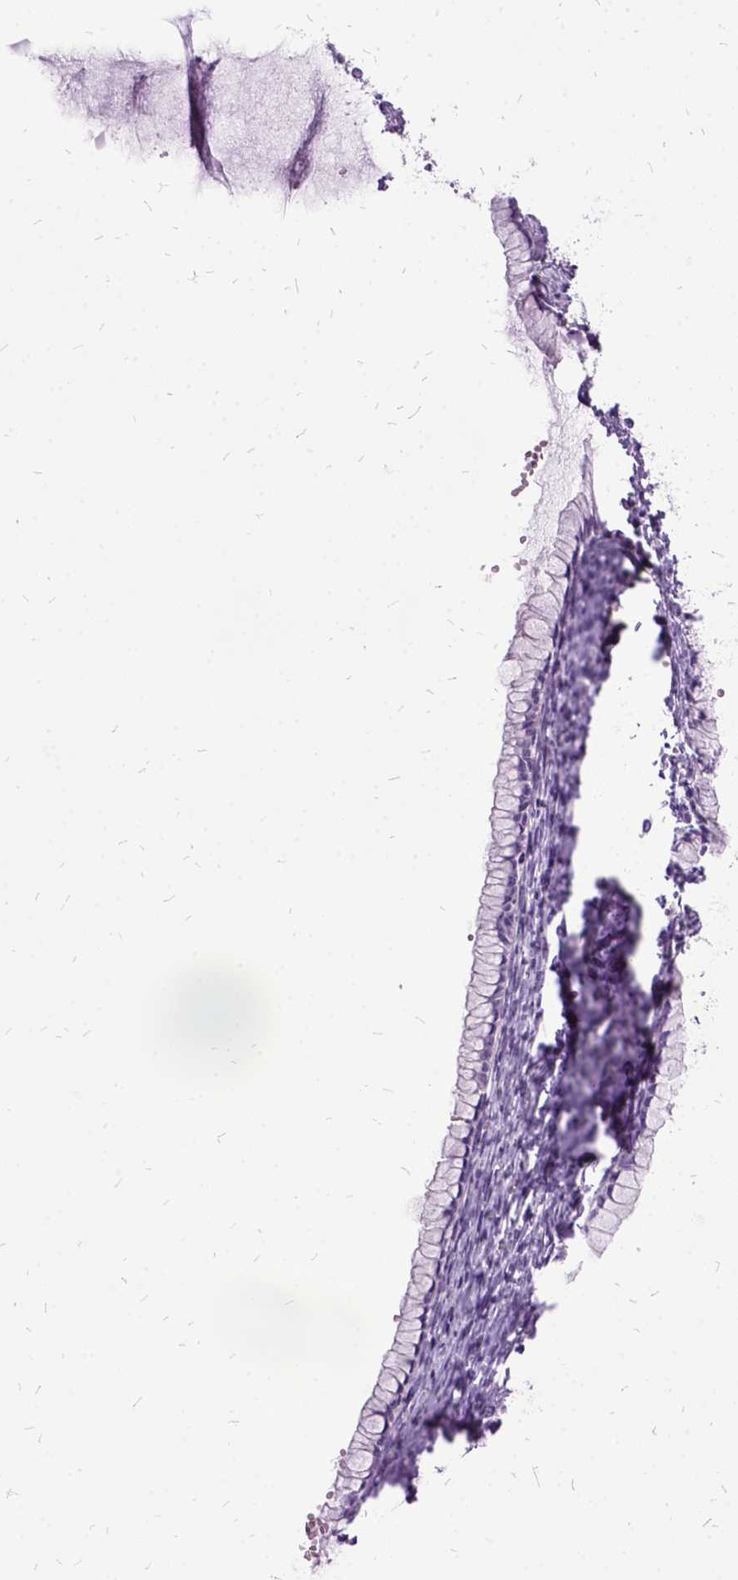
{"staining": {"intensity": "negative", "quantity": "none", "location": "none"}, "tissue": "ovarian cancer", "cell_type": "Tumor cells", "image_type": "cancer", "snomed": [{"axis": "morphology", "description": "Cystadenocarcinoma, mucinous, NOS"}, {"axis": "topography", "description": "Ovary"}], "caption": "This is an IHC micrograph of ovarian mucinous cystadenocarcinoma. There is no expression in tumor cells.", "gene": "MME", "patient": {"sex": "female", "age": 41}}